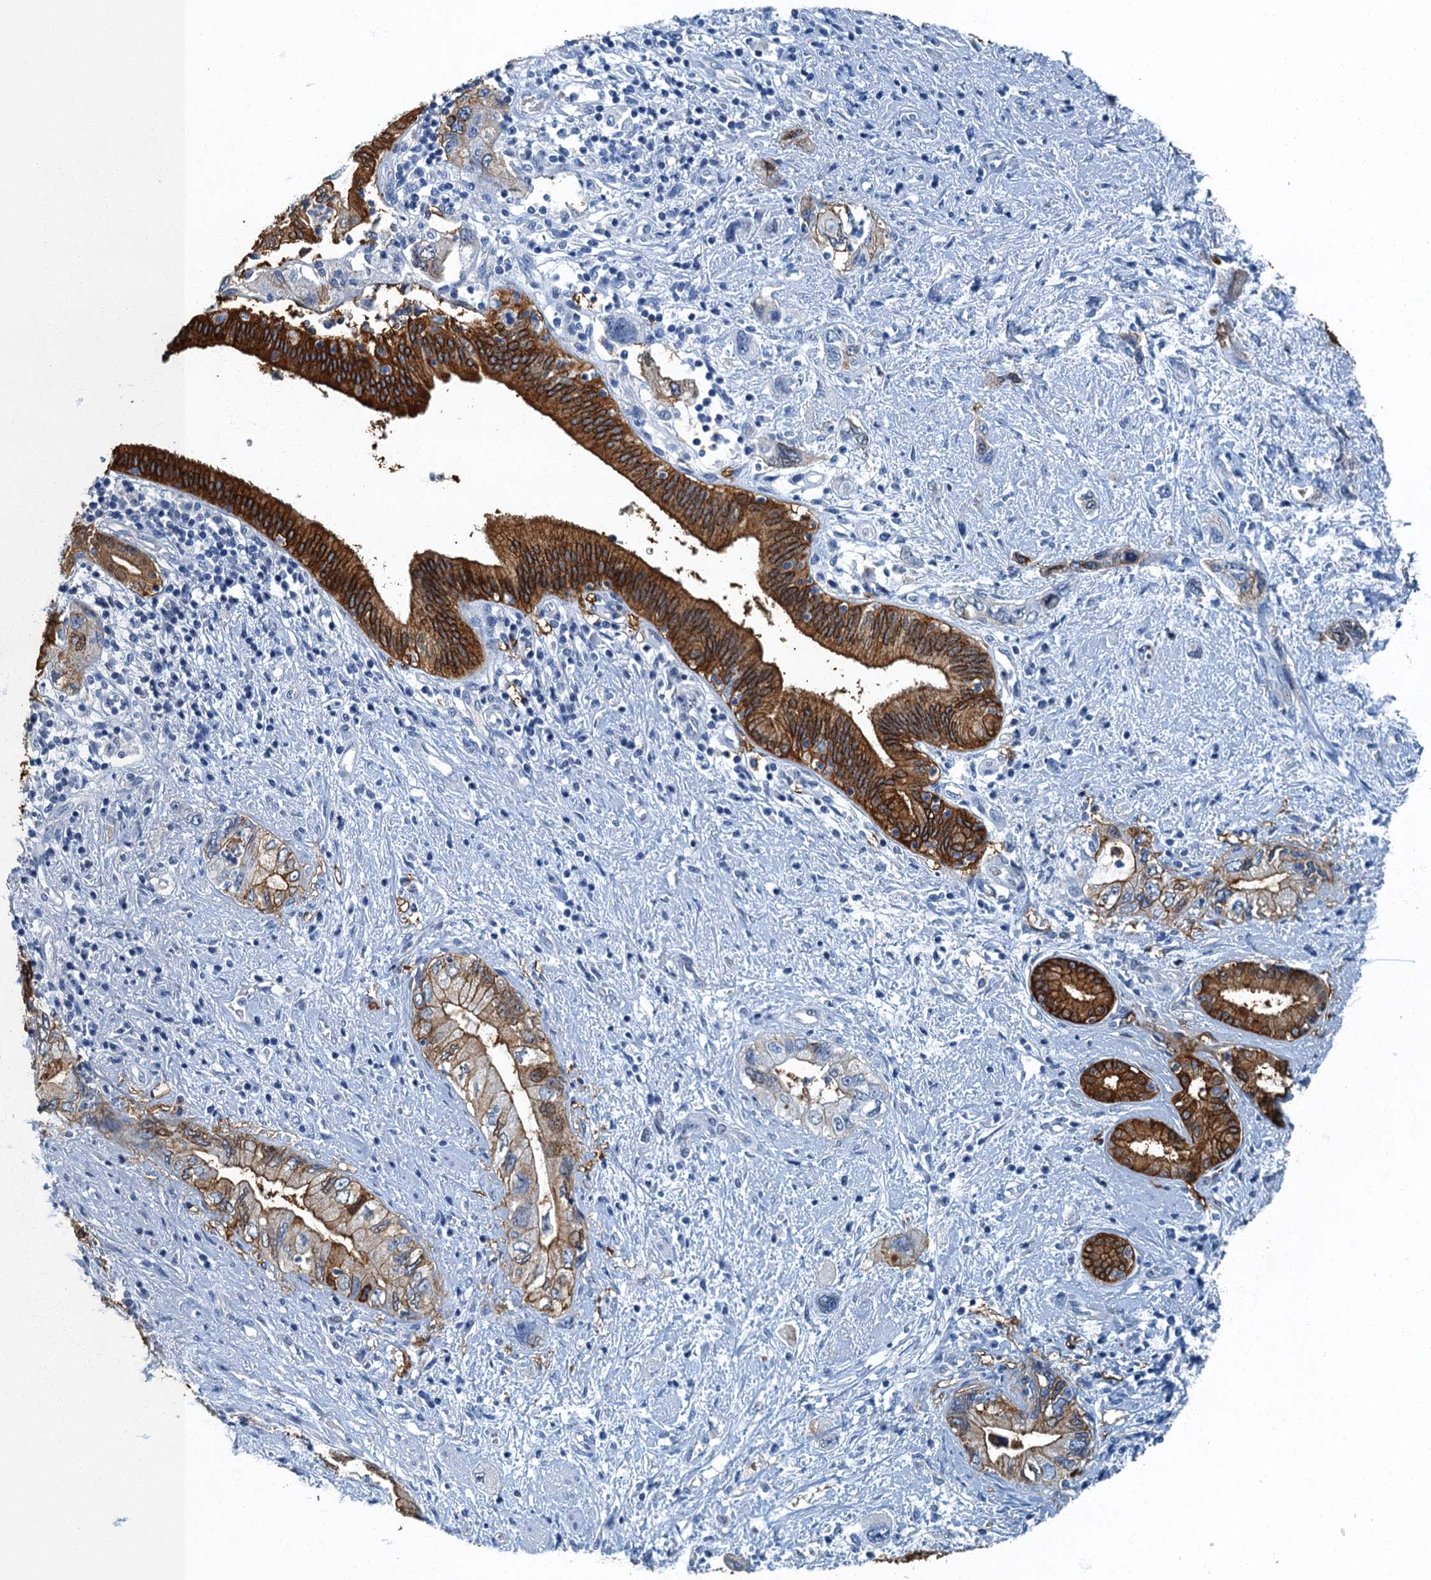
{"staining": {"intensity": "moderate", "quantity": "25%-75%", "location": "cytoplasmic/membranous"}, "tissue": "pancreatic cancer", "cell_type": "Tumor cells", "image_type": "cancer", "snomed": [{"axis": "morphology", "description": "Adenocarcinoma, NOS"}, {"axis": "topography", "description": "Pancreas"}], "caption": "Human adenocarcinoma (pancreatic) stained for a protein (brown) reveals moderate cytoplasmic/membranous positive expression in approximately 25%-75% of tumor cells.", "gene": "GADL1", "patient": {"sex": "female", "age": 73}}